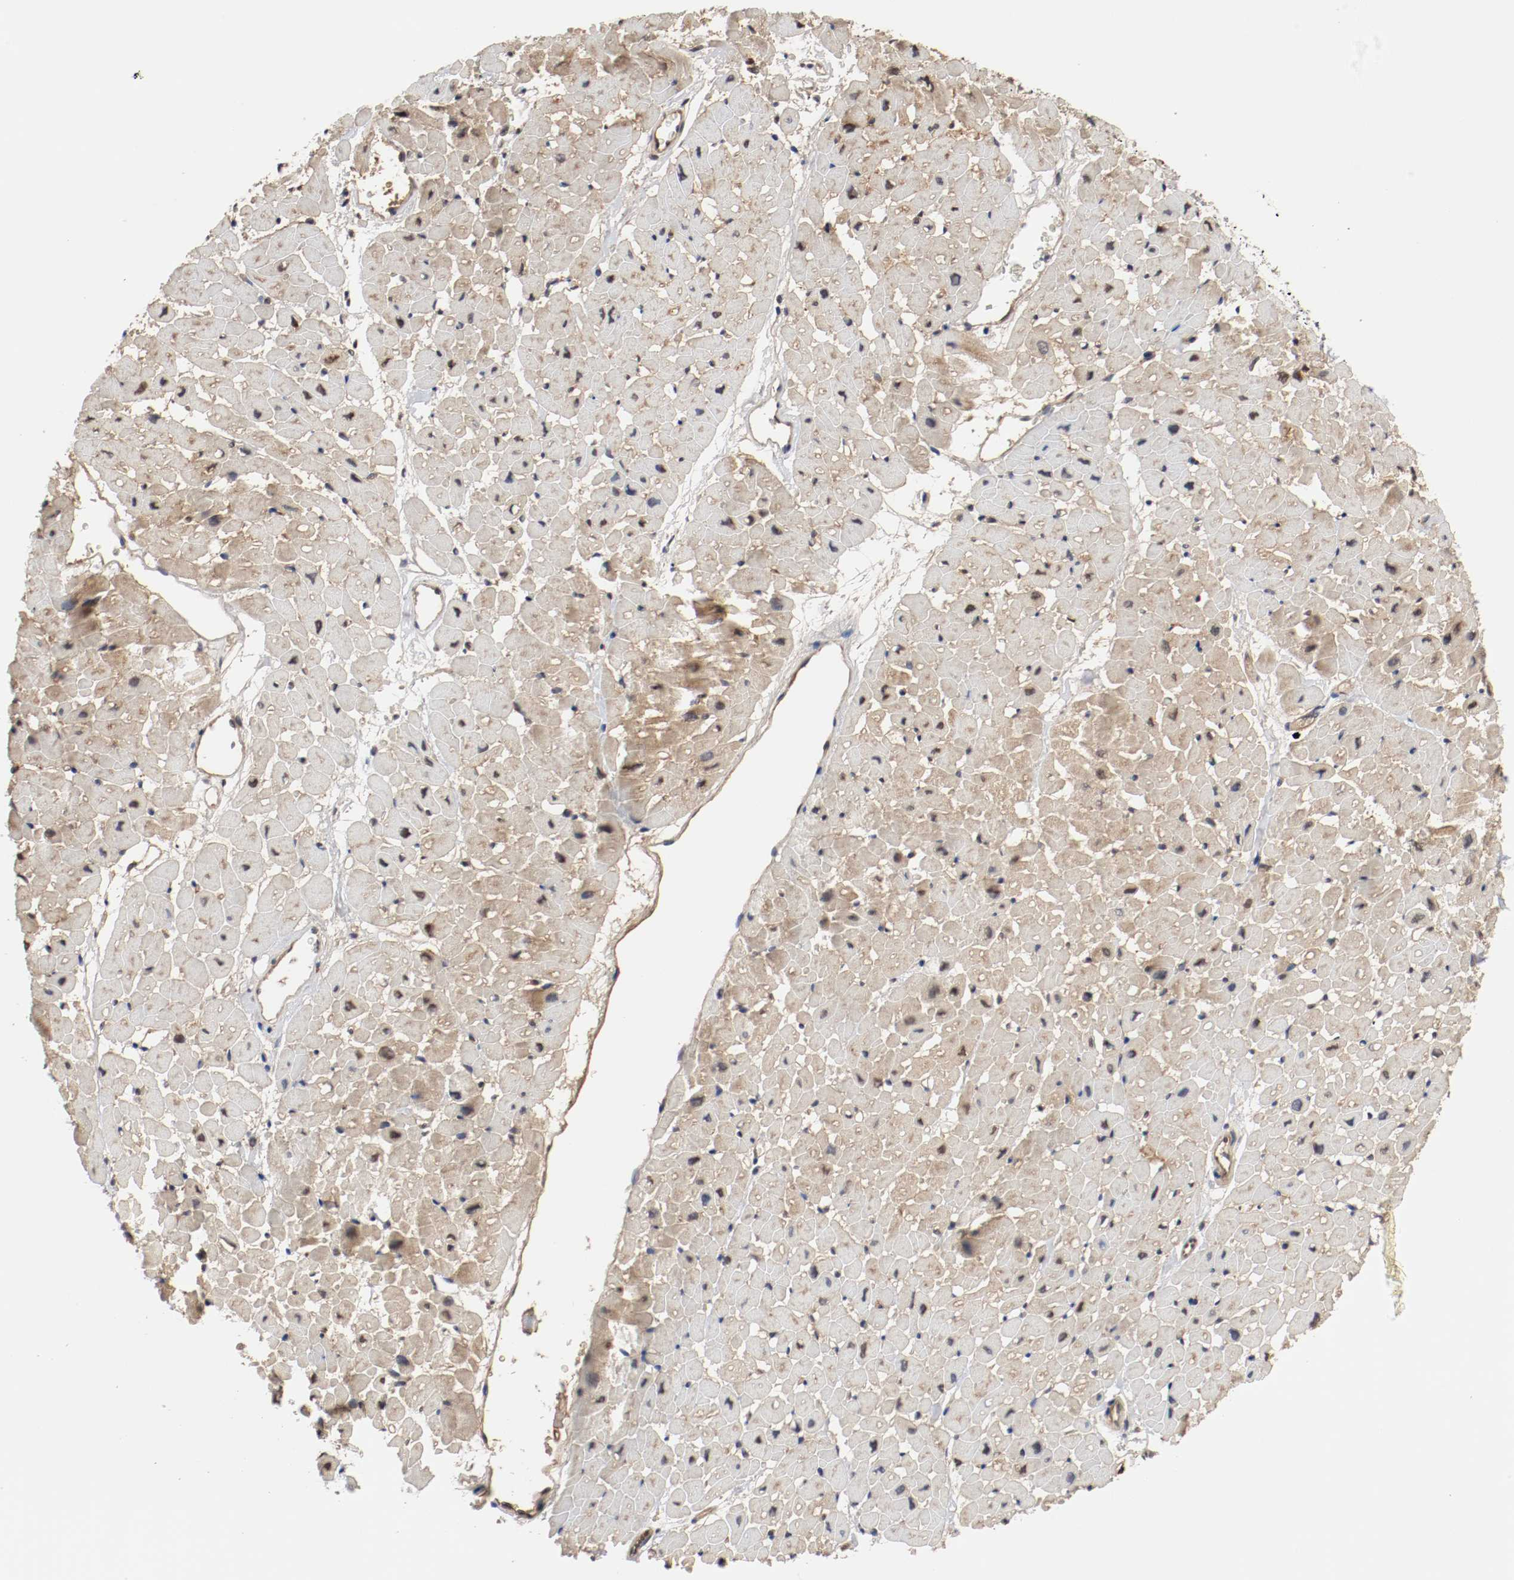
{"staining": {"intensity": "moderate", "quantity": "25%-75%", "location": "cytoplasmic/membranous,nuclear"}, "tissue": "heart muscle", "cell_type": "Cardiomyocytes", "image_type": "normal", "snomed": [{"axis": "morphology", "description": "Normal tissue, NOS"}, {"axis": "topography", "description": "Heart"}], "caption": "The micrograph displays immunohistochemical staining of unremarkable heart muscle. There is moderate cytoplasmic/membranous,nuclear positivity is seen in about 25%-75% of cardiomyocytes.", "gene": "AFG3L2", "patient": {"sex": "male", "age": 45}}